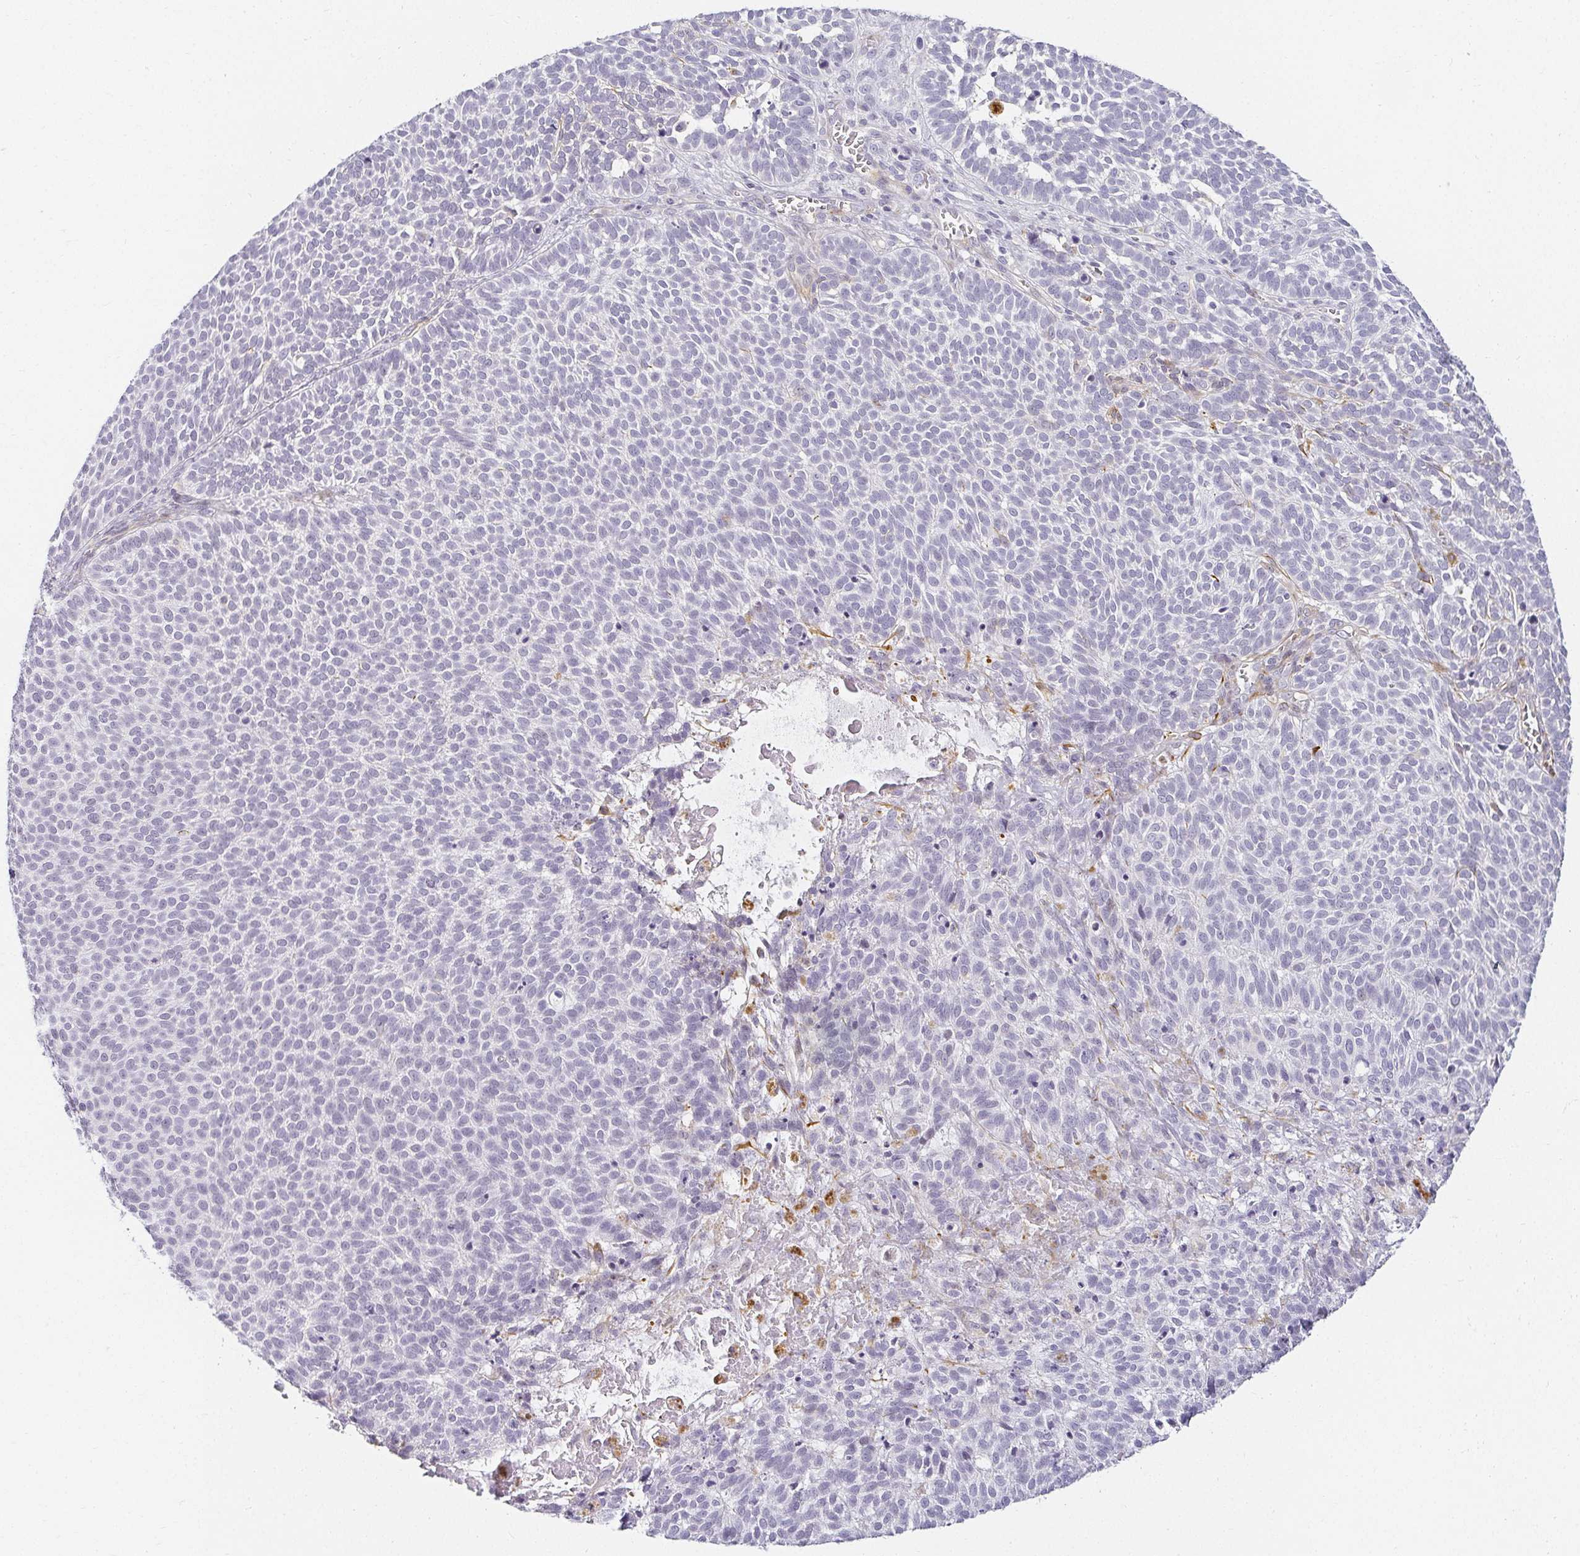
{"staining": {"intensity": "negative", "quantity": "none", "location": "none"}, "tissue": "skin cancer", "cell_type": "Tumor cells", "image_type": "cancer", "snomed": [{"axis": "morphology", "description": "Basal cell carcinoma"}, {"axis": "topography", "description": "Skin"}], "caption": "This is a photomicrograph of immunohistochemistry staining of basal cell carcinoma (skin), which shows no staining in tumor cells.", "gene": "ACAN", "patient": {"sex": "male", "age": 63}}